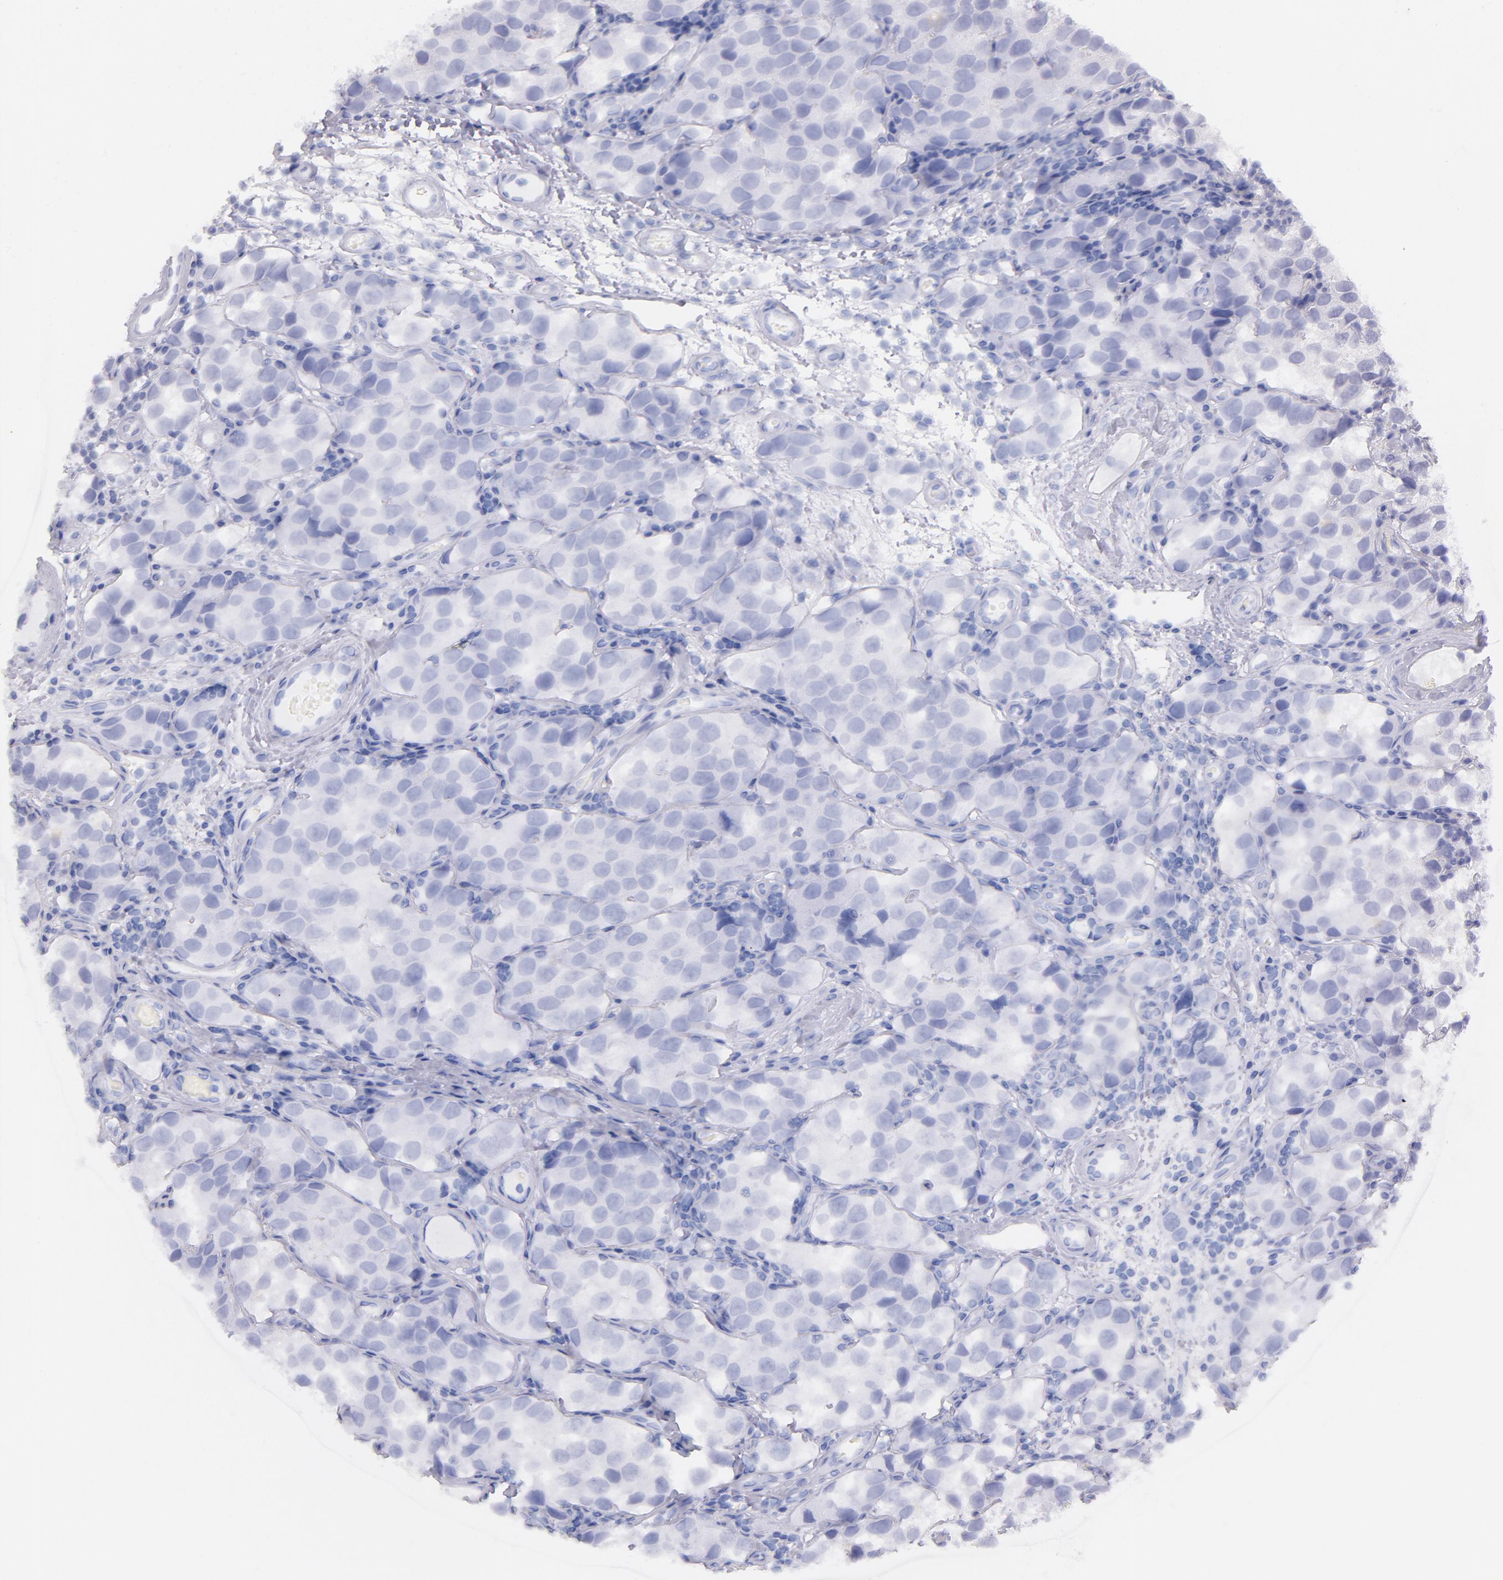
{"staining": {"intensity": "negative", "quantity": "none", "location": "none"}, "tissue": "testis cancer", "cell_type": "Tumor cells", "image_type": "cancer", "snomed": [{"axis": "morphology", "description": "Seminoma, NOS"}, {"axis": "topography", "description": "Testis"}], "caption": "Protein analysis of testis cancer exhibits no significant positivity in tumor cells.", "gene": "CD44", "patient": {"sex": "male", "age": 39}}